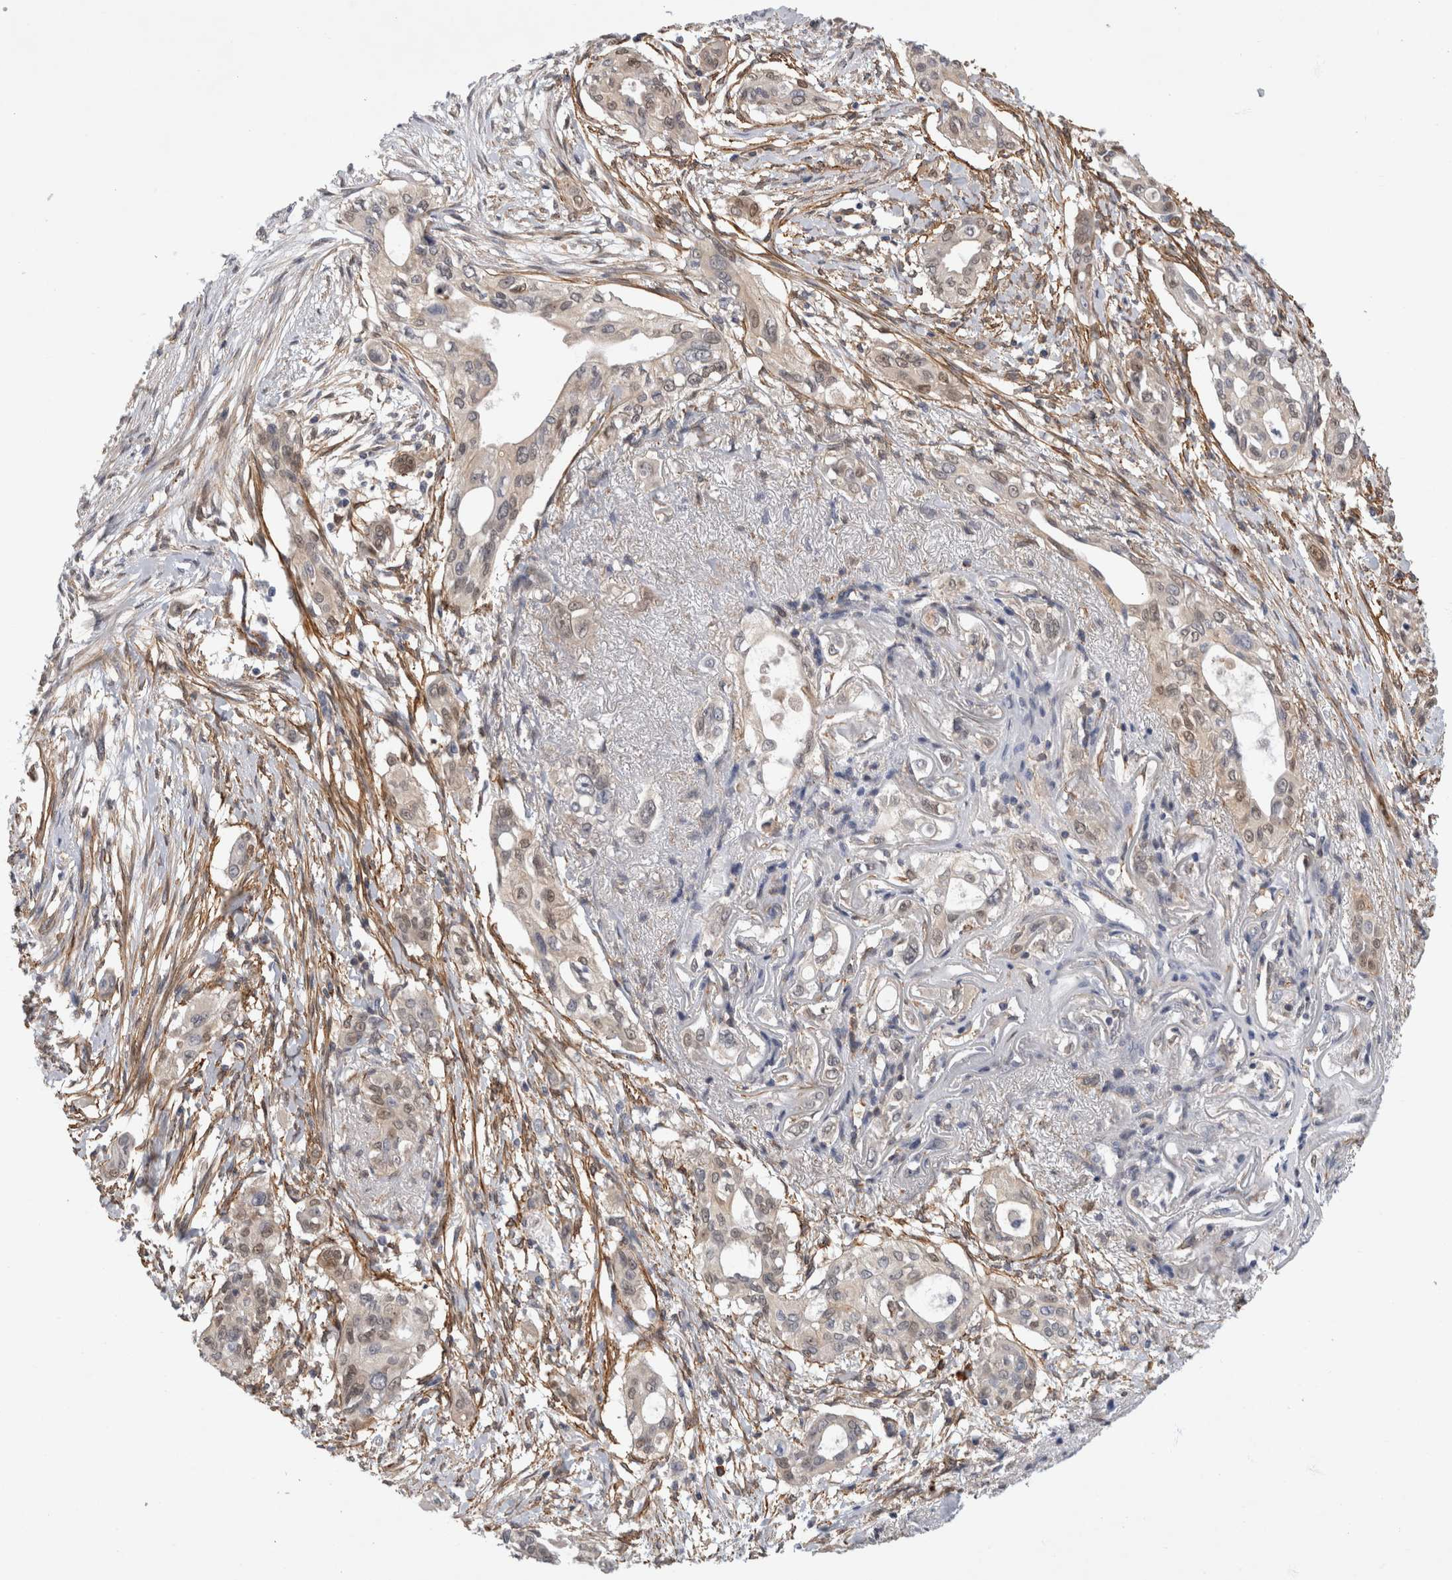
{"staining": {"intensity": "weak", "quantity": "<25%", "location": "cytoplasmic/membranous,nuclear"}, "tissue": "pancreatic cancer", "cell_type": "Tumor cells", "image_type": "cancer", "snomed": [{"axis": "morphology", "description": "Adenocarcinoma, NOS"}, {"axis": "topography", "description": "Pancreas"}], "caption": "High magnification brightfield microscopy of adenocarcinoma (pancreatic) stained with DAB (brown) and counterstained with hematoxylin (blue): tumor cells show no significant positivity.", "gene": "PGM1", "patient": {"sex": "female", "age": 60}}